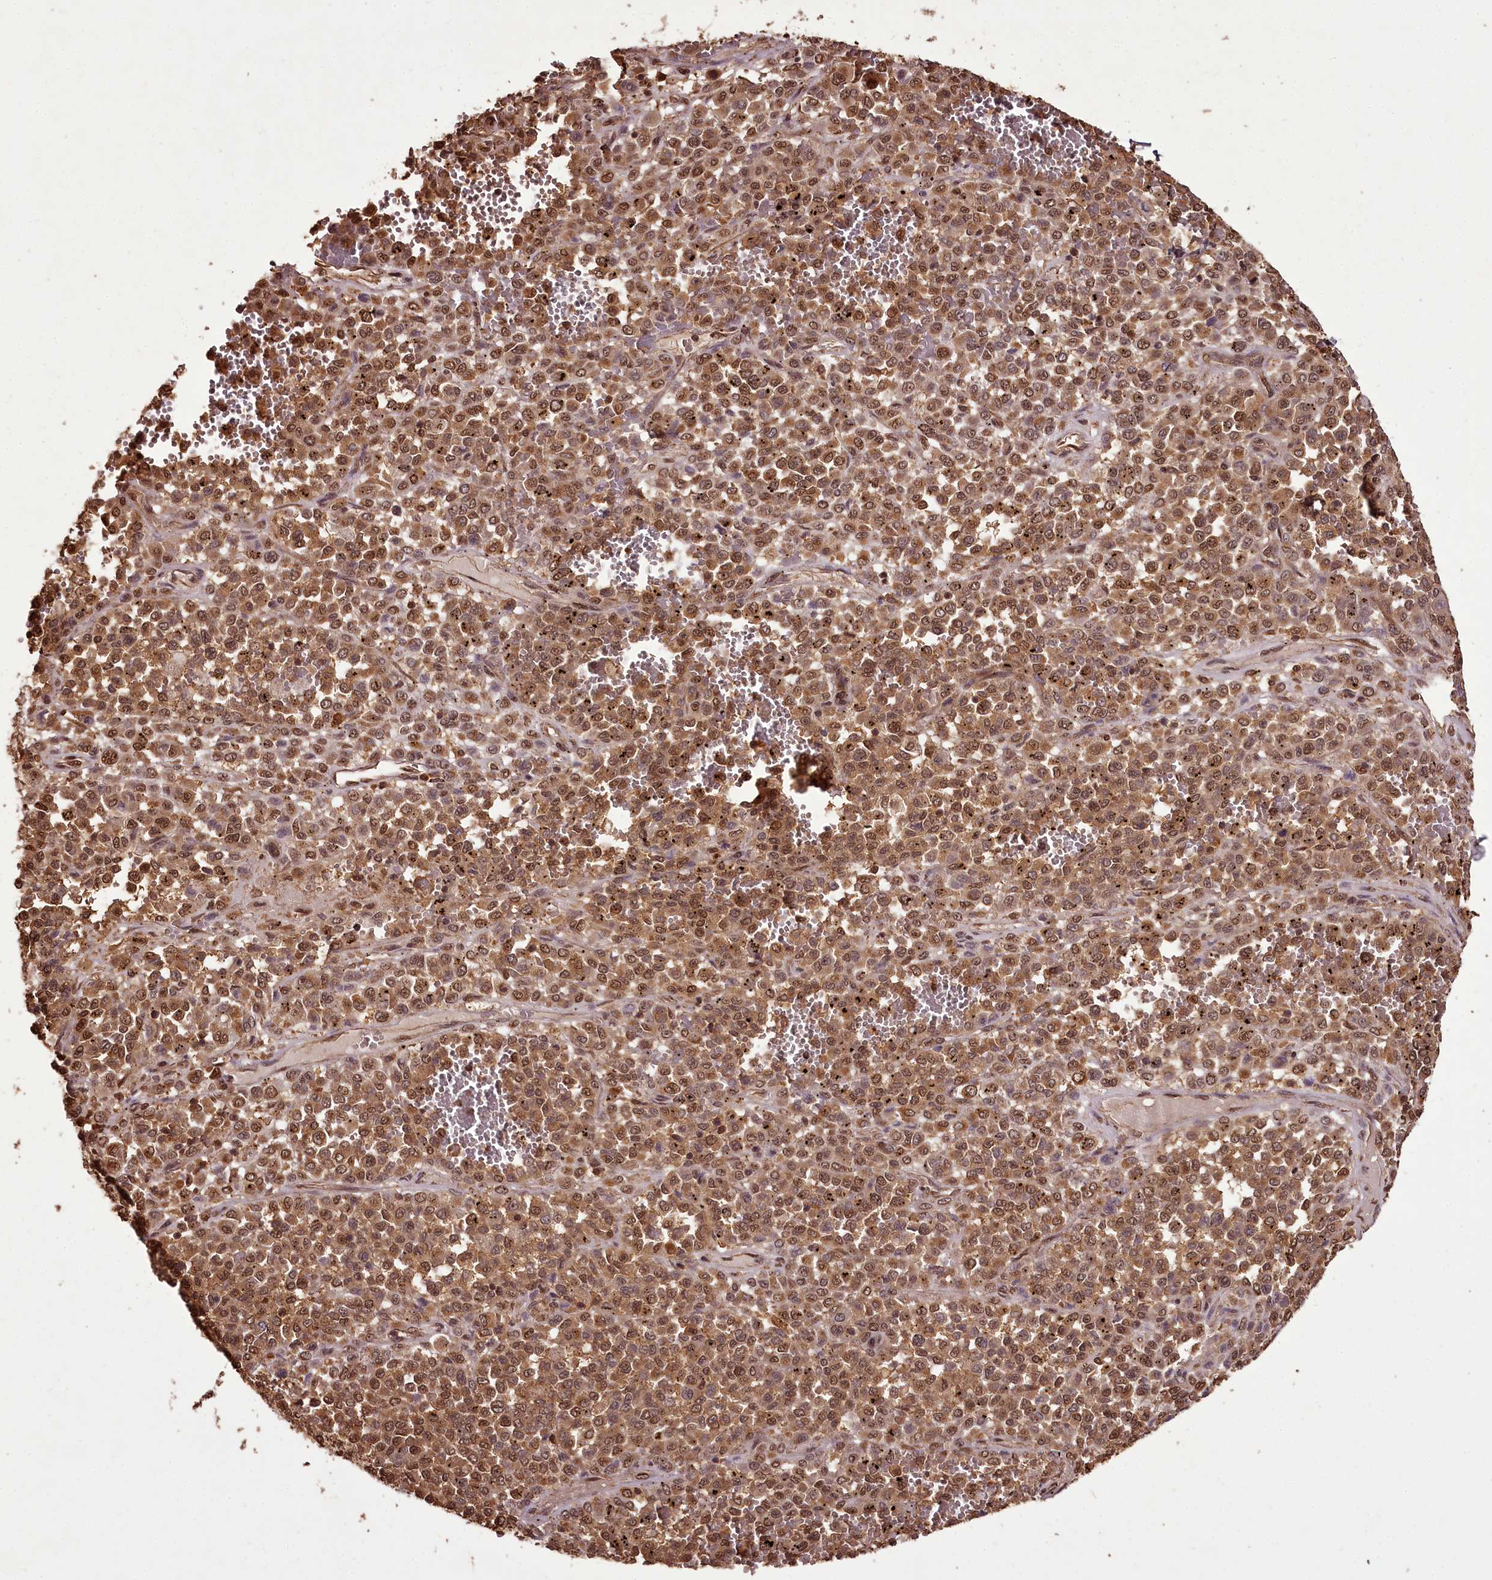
{"staining": {"intensity": "moderate", "quantity": ">75%", "location": "cytoplasmic/membranous,nuclear"}, "tissue": "melanoma", "cell_type": "Tumor cells", "image_type": "cancer", "snomed": [{"axis": "morphology", "description": "Malignant melanoma, Metastatic site"}, {"axis": "topography", "description": "Pancreas"}], "caption": "An immunohistochemistry micrograph of neoplastic tissue is shown. Protein staining in brown shows moderate cytoplasmic/membranous and nuclear positivity in malignant melanoma (metastatic site) within tumor cells.", "gene": "NPRL2", "patient": {"sex": "female", "age": 30}}